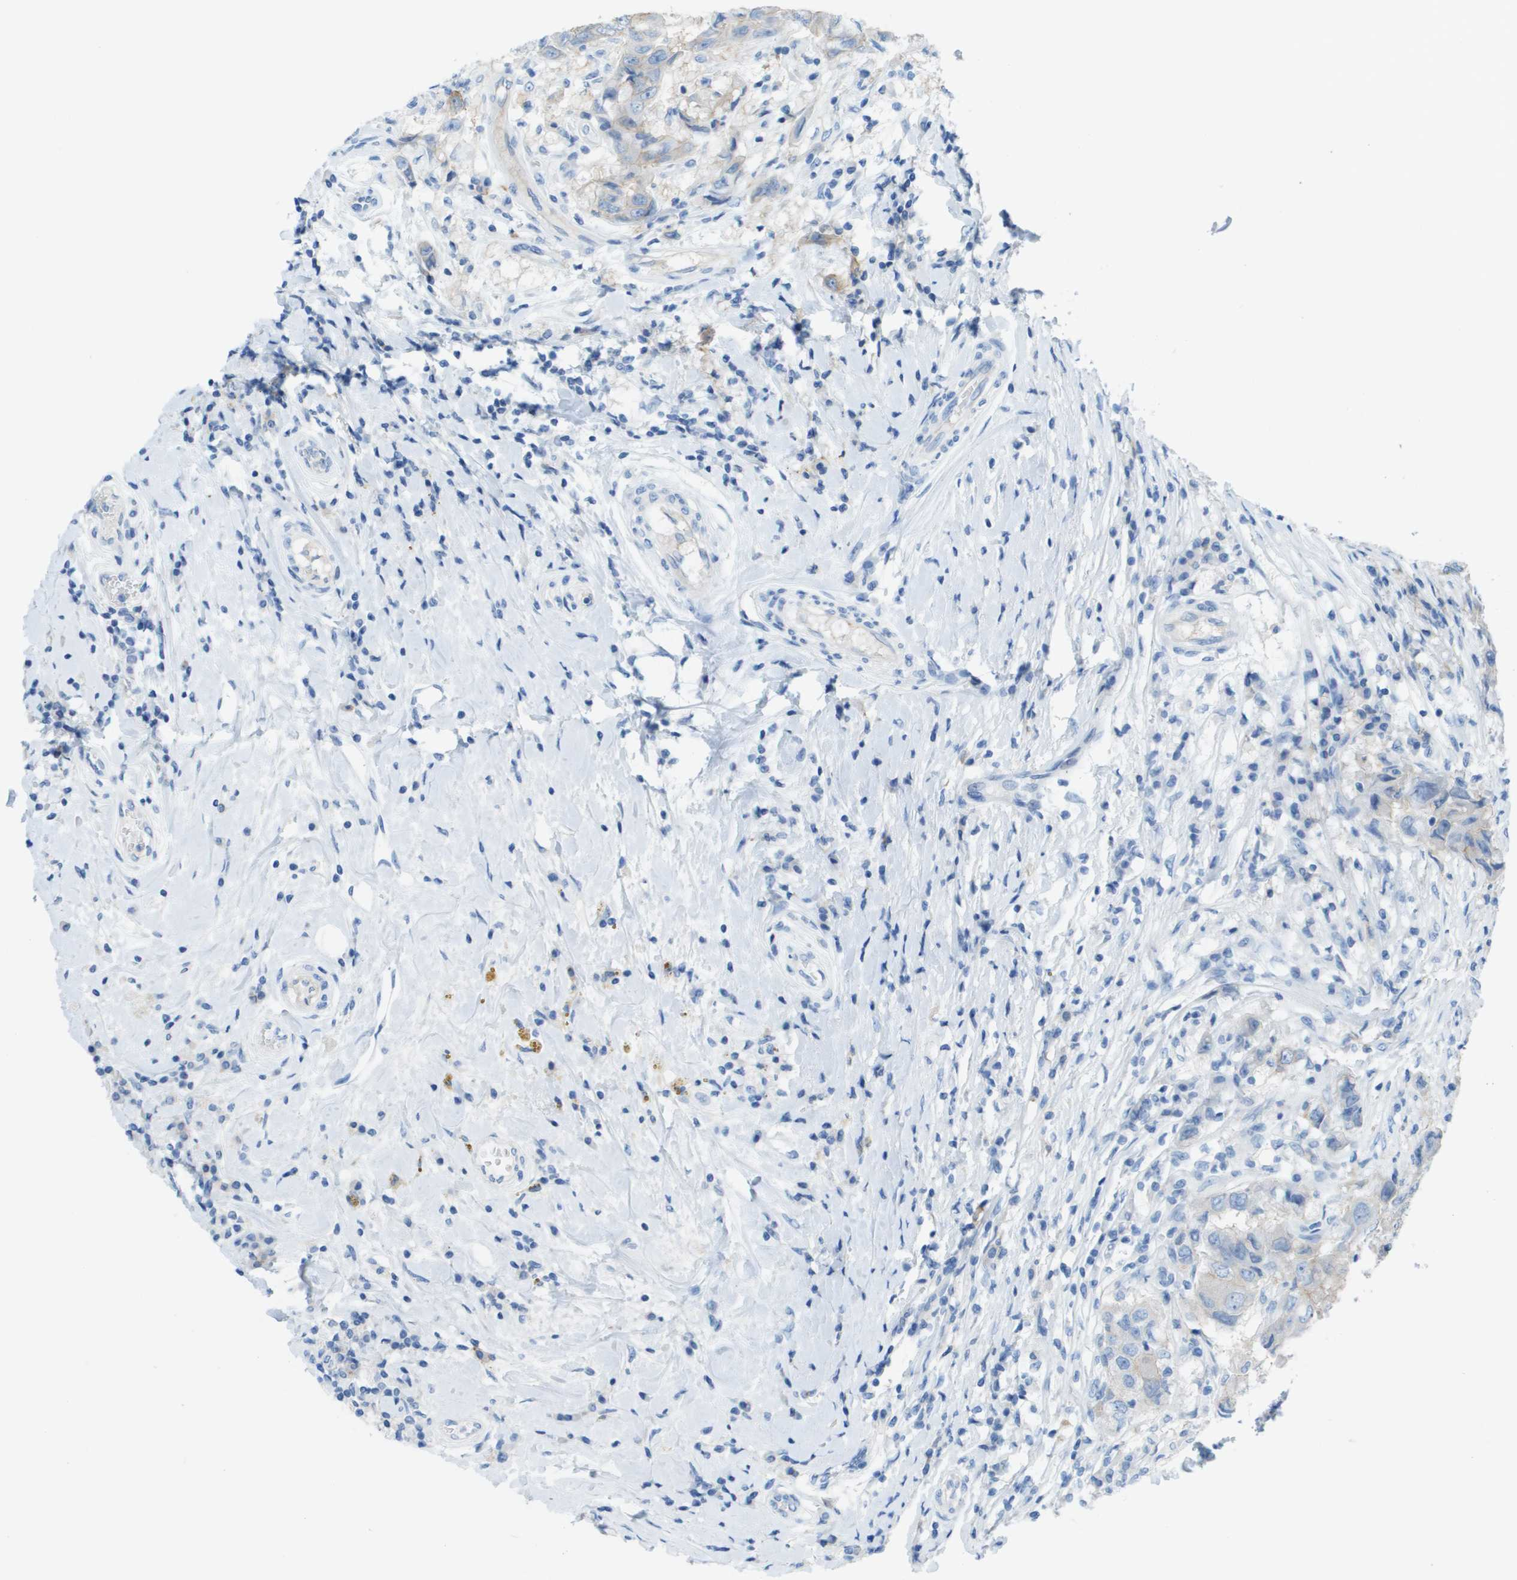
{"staining": {"intensity": "negative", "quantity": "none", "location": "none"}, "tissue": "breast cancer", "cell_type": "Tumor cells", "image_type": "cancer", "snomed": [{"axis": "morphology", "description": "Duct carcinoma"}, {"axis": "topography", "description": "Breast"}], "caption": "Immunohistochemistry (IHC) image of neoplastic tissue: human breast cancer (intraductal carcinoma) stained with DAB reveals no significant protein positivity in tumor cells. The staining was performed using DAB to visualize the protein expression in brown, while the nuclei were stained in blue with hematoxylin (Magnification: 20x).", "gene": "CD46", "patient": {"sex": "female", "age": 27}}